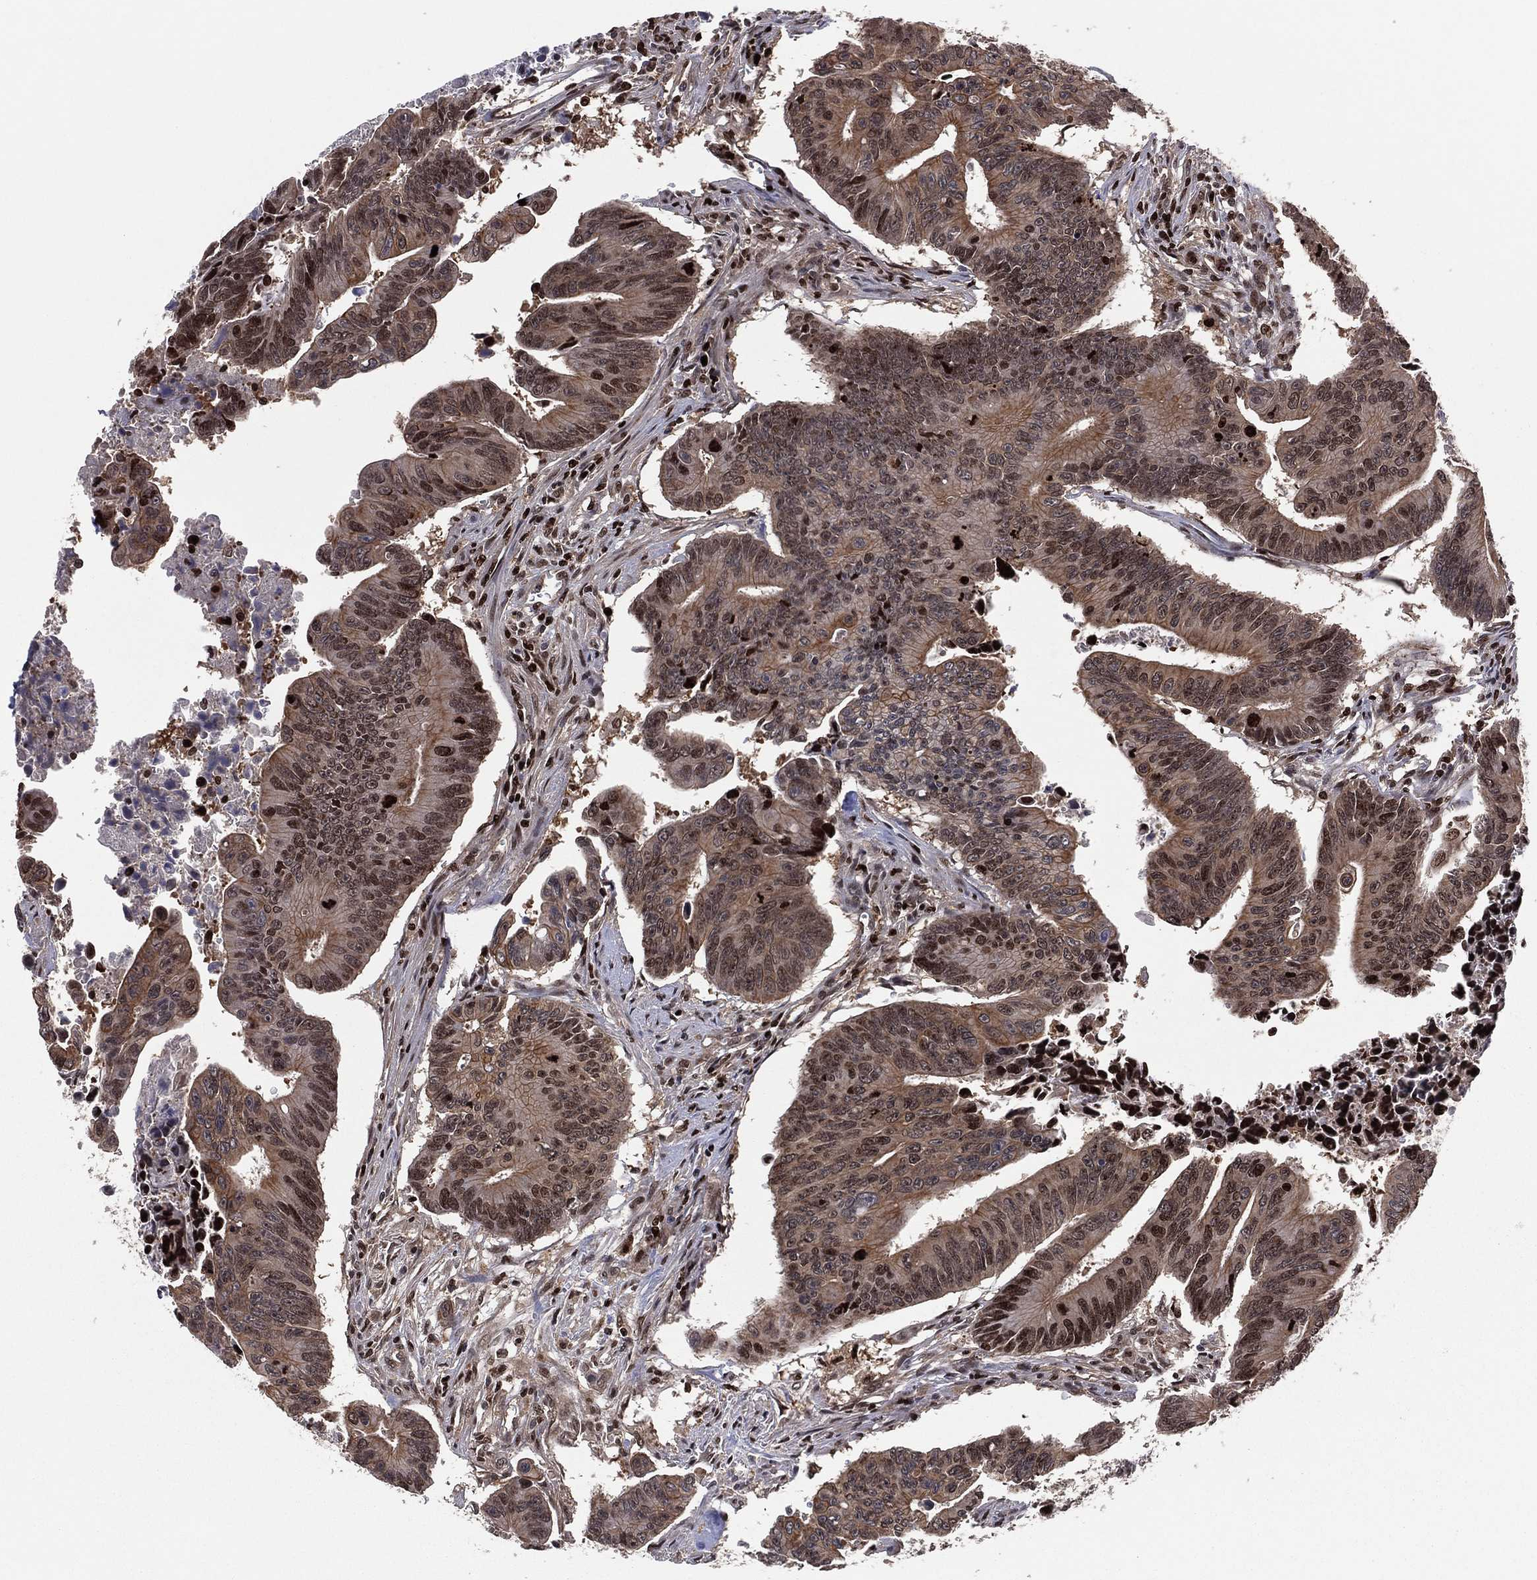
{"staining": {"intensity": "moderate", "quantity": ">75%", "location": "cytoplasmic/membranous,nuclear"}, "tissue": "colorectal cancer", "cell_type": "Tumor cells", "image_type": "cancer", "snomed": [{"axis": "morphology", "description": "Adenocarcinoma, NOS"}, {"axis": "topography", "description": "Colon"}], "caption": "Adenocarcinoma (colorectal) tissue exhibits moderate cytoplasmic/membranous and nuclear expression in about >75% of tumor cells", "gene": "PSMA1", "patient": {"sex": "female", "age": 87}}